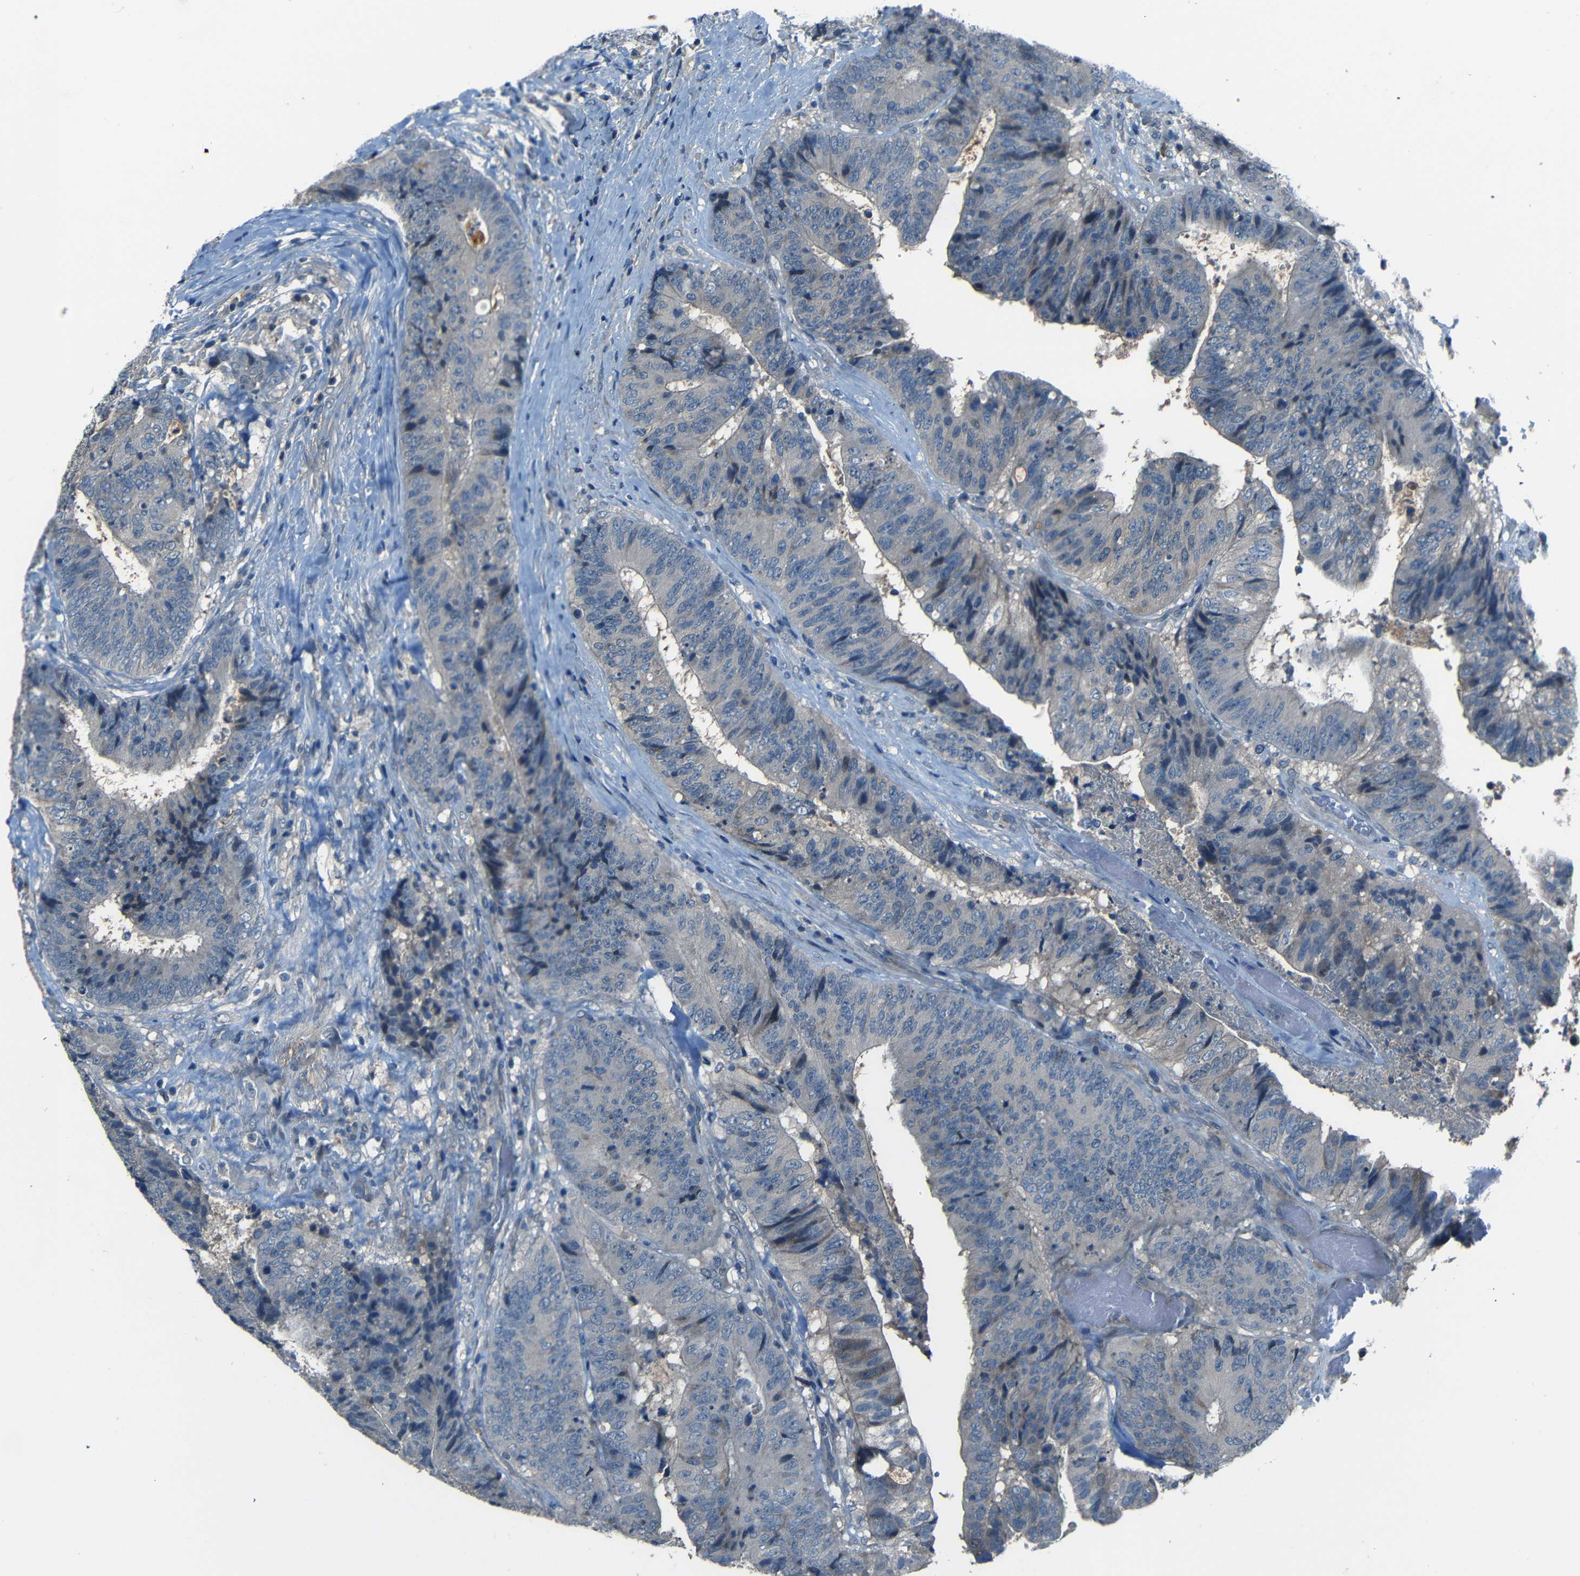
{"staining": {"intensity": "negative", "quantity": "none", "location": "none"}, "tissue": "colorectal cancer", "cell_type": "Tumor cells", "image_type": "cancer", "snomed": [{"axis": "morphology", "description": "Adenocarcinoma, NOS"}, {"axis": "topography", "description": "Rectum"}], "caption": "An immunohistochemistry (IHC) photomicrograph of colorectal adenocarcinoma is shown. There is no staining in tumor cells of colorectal adenocarcinoma.", "gene": "SLA", "patient": {"sex": "male", "age": 72}}